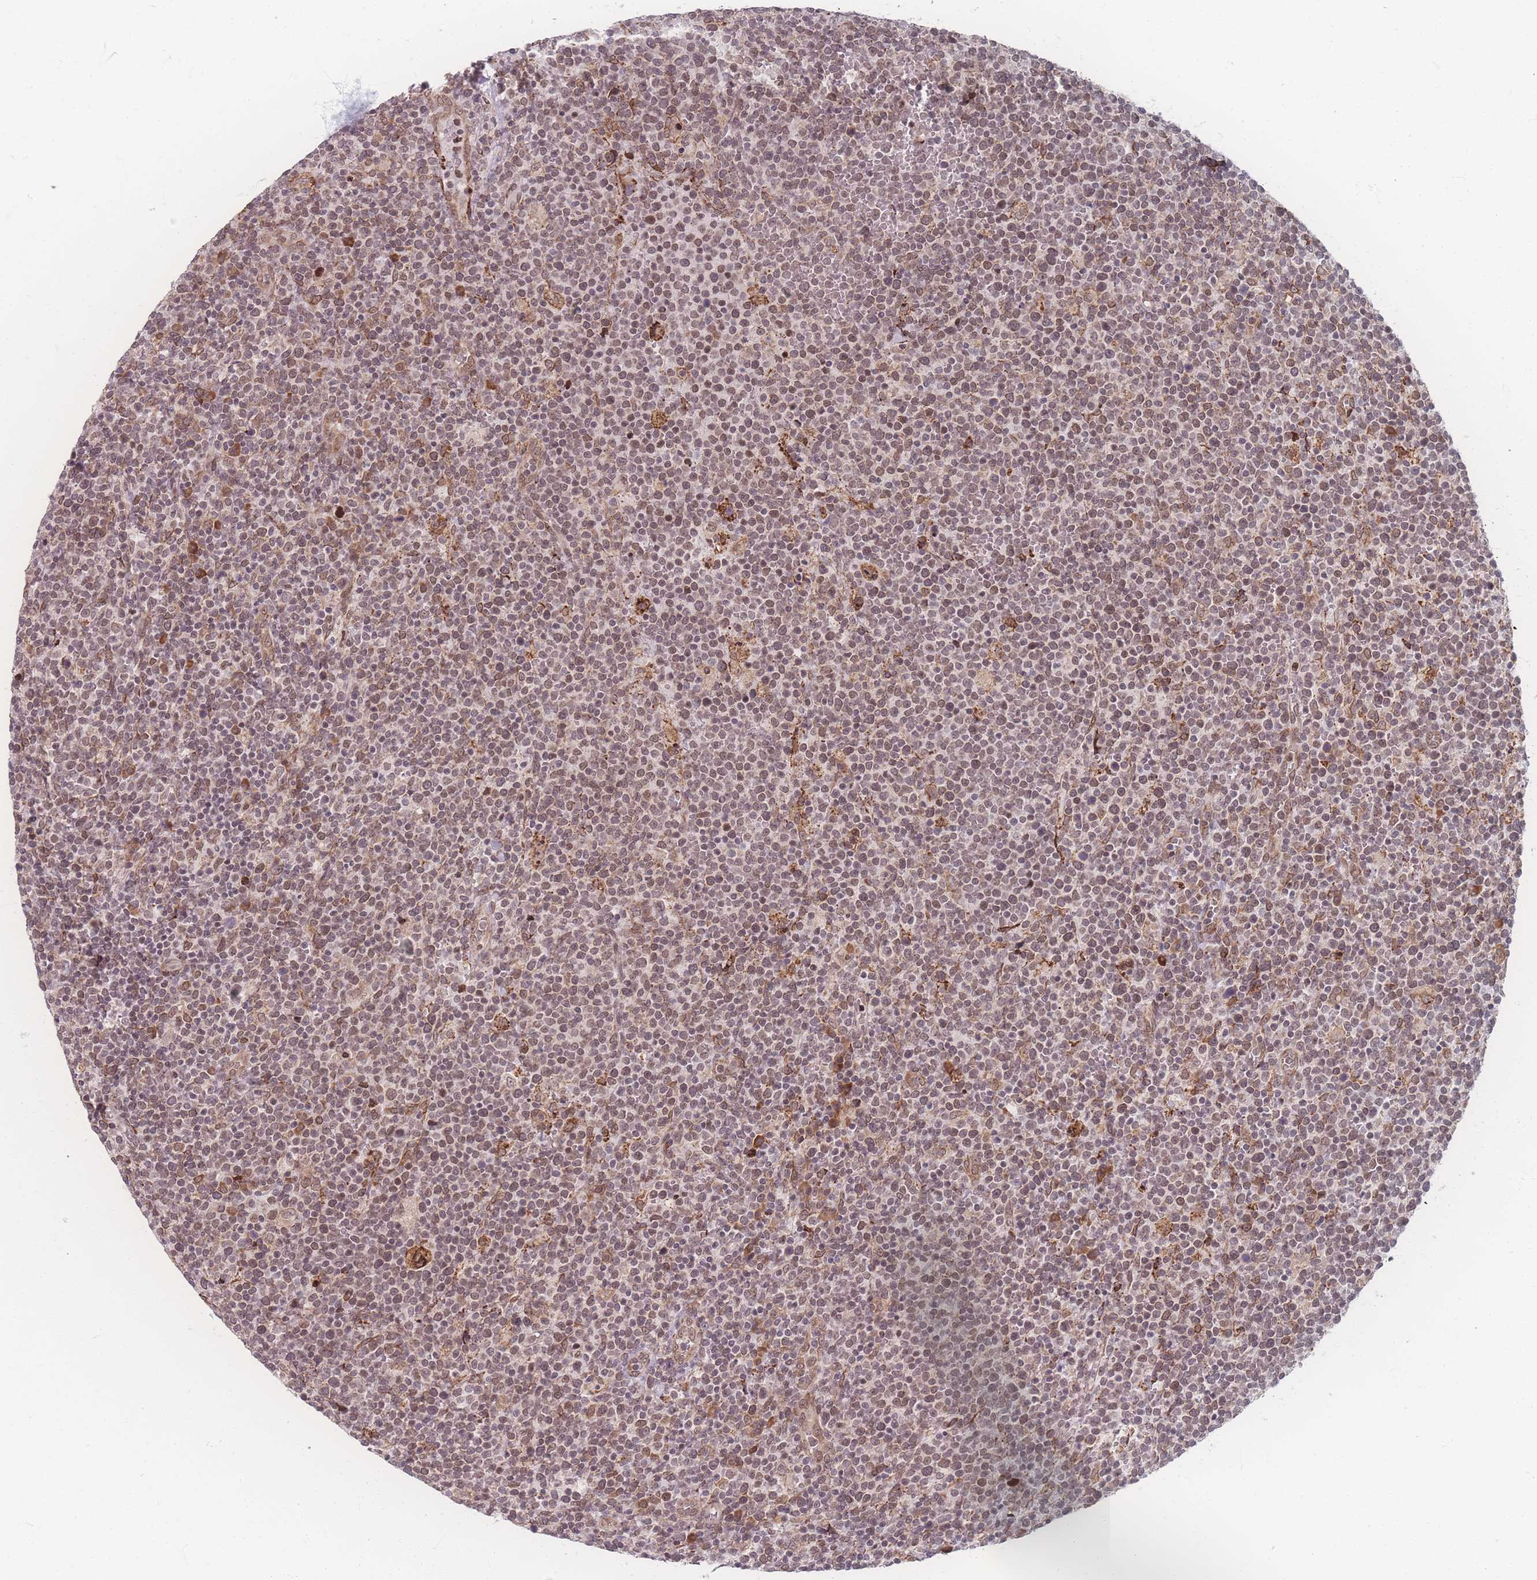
{"staining": {"intensity": "weak", "quantity": ">75%", "location": "nuclear"}, "tissue": "lymphoma", "cell_type": "Tumor cells", "image_type": "cancer", "snomed": [{"axis": "morphology", "description": "Malignant lymphoma, non-Hodgkin's type, High grade"}, {"axis": "topography", "description": "Lymph node"}], "caption": "This micrograph demonstrates immunohistochemistry staining of lymphoma, with low weak nuclear expression in approximately >75% of tumor cells.", "gene": "ZC3H13", "patient": {"sex": "male", "age": 61}}